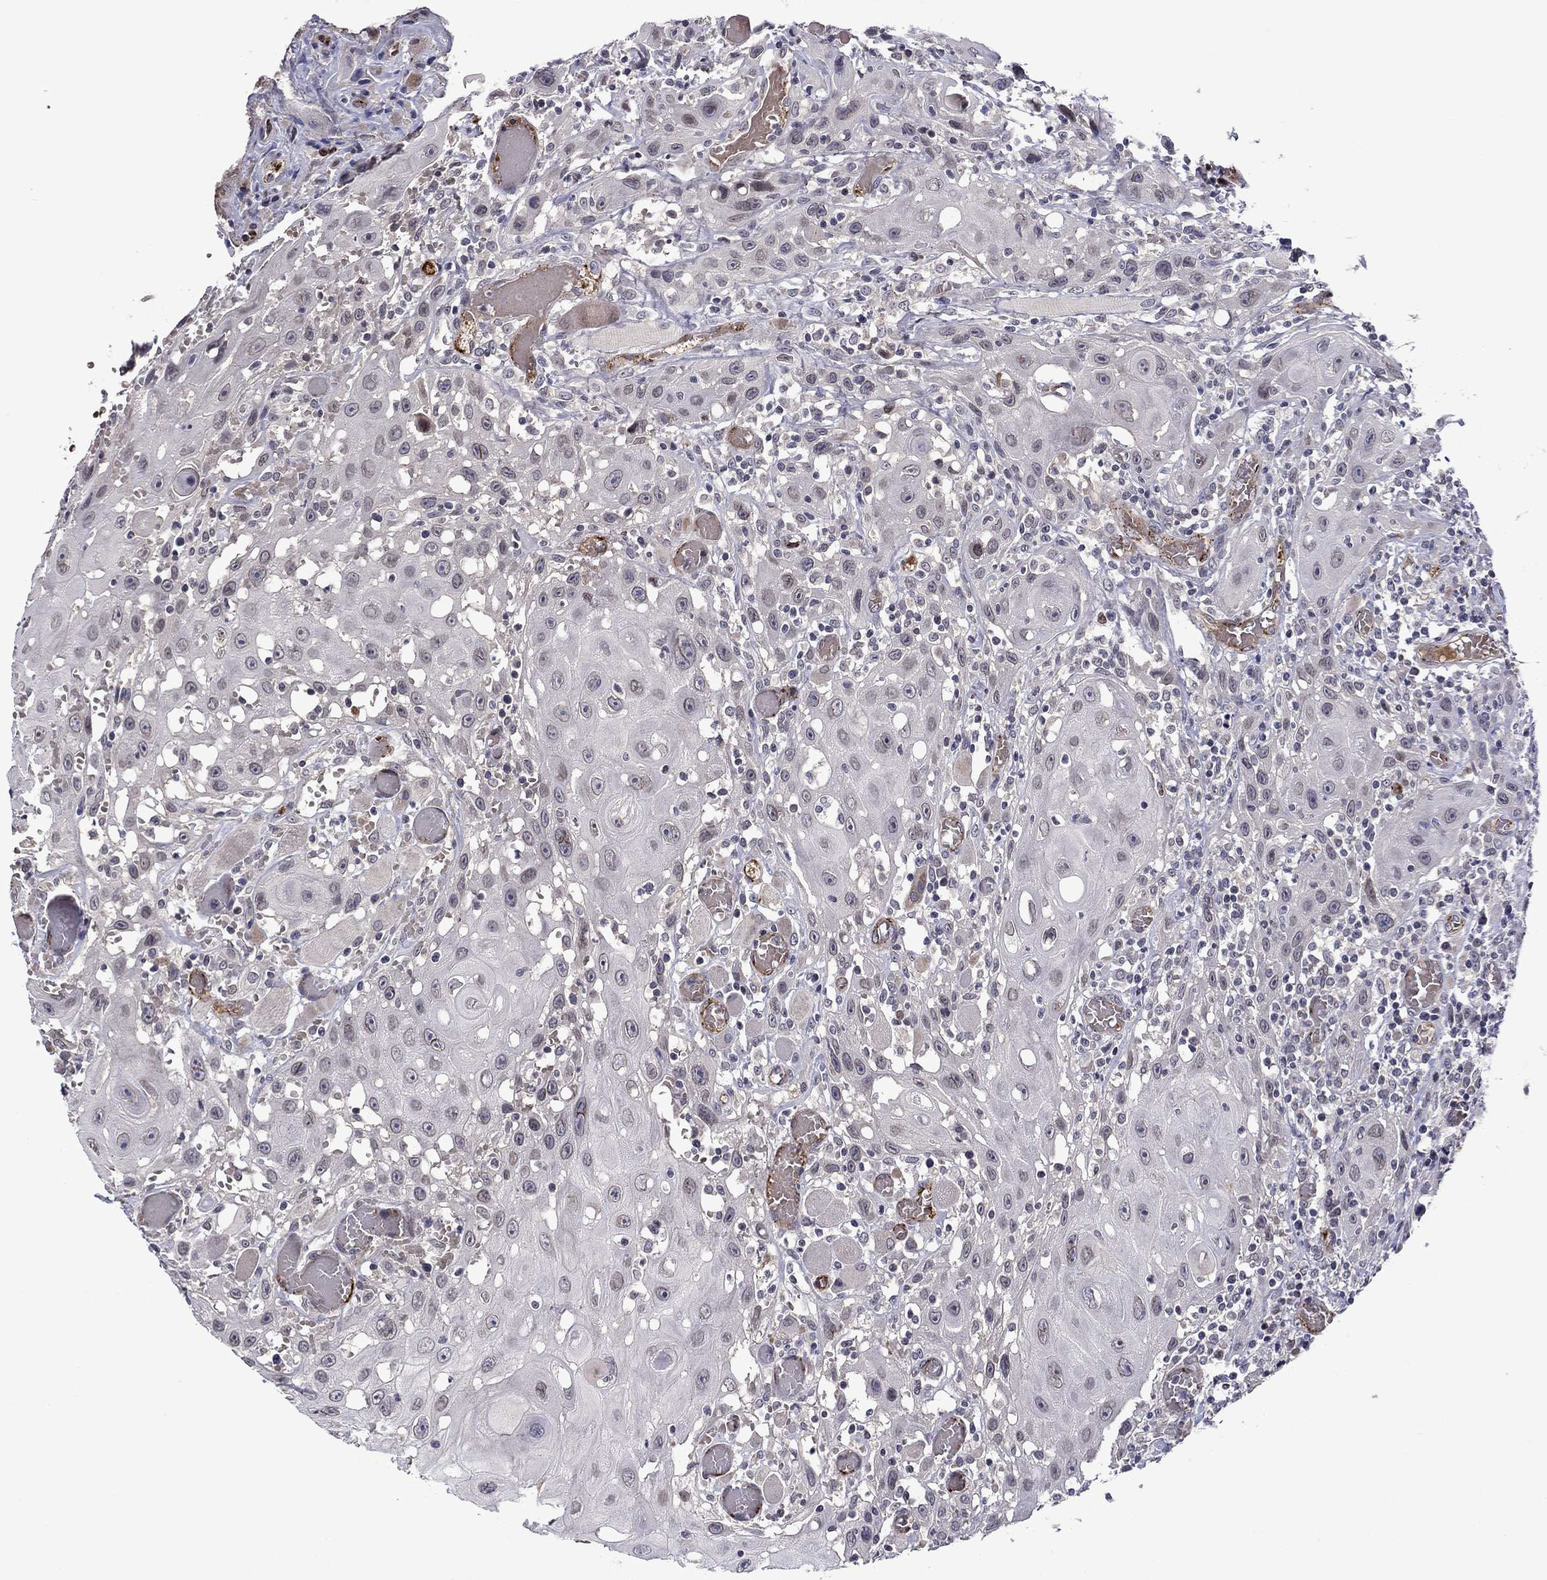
{"staining": {"intensity": "negative", "quantity": "none", "location": "none"}, "tissue": "head and neck cancer", "cell_type": "Tumor cells", "image_type": "cancer", "snomed": [{"axis": "morphology", "description": "Normal tissue, NOS"}, {"axis": "morphology", "description": "Squamous cell carcinoma, NOS"}, {"axis": "topography", "description": "Oral tissue"}, {"axis": "topography", "description": "Head-Neck"}], "caption": "Human head and neck squamous cell carcinoma stained for a protein using IHC exhibits no expression in tumor cells.", "gene": "SLITRK1", "patient": {"sex": "male", "age": 71}}